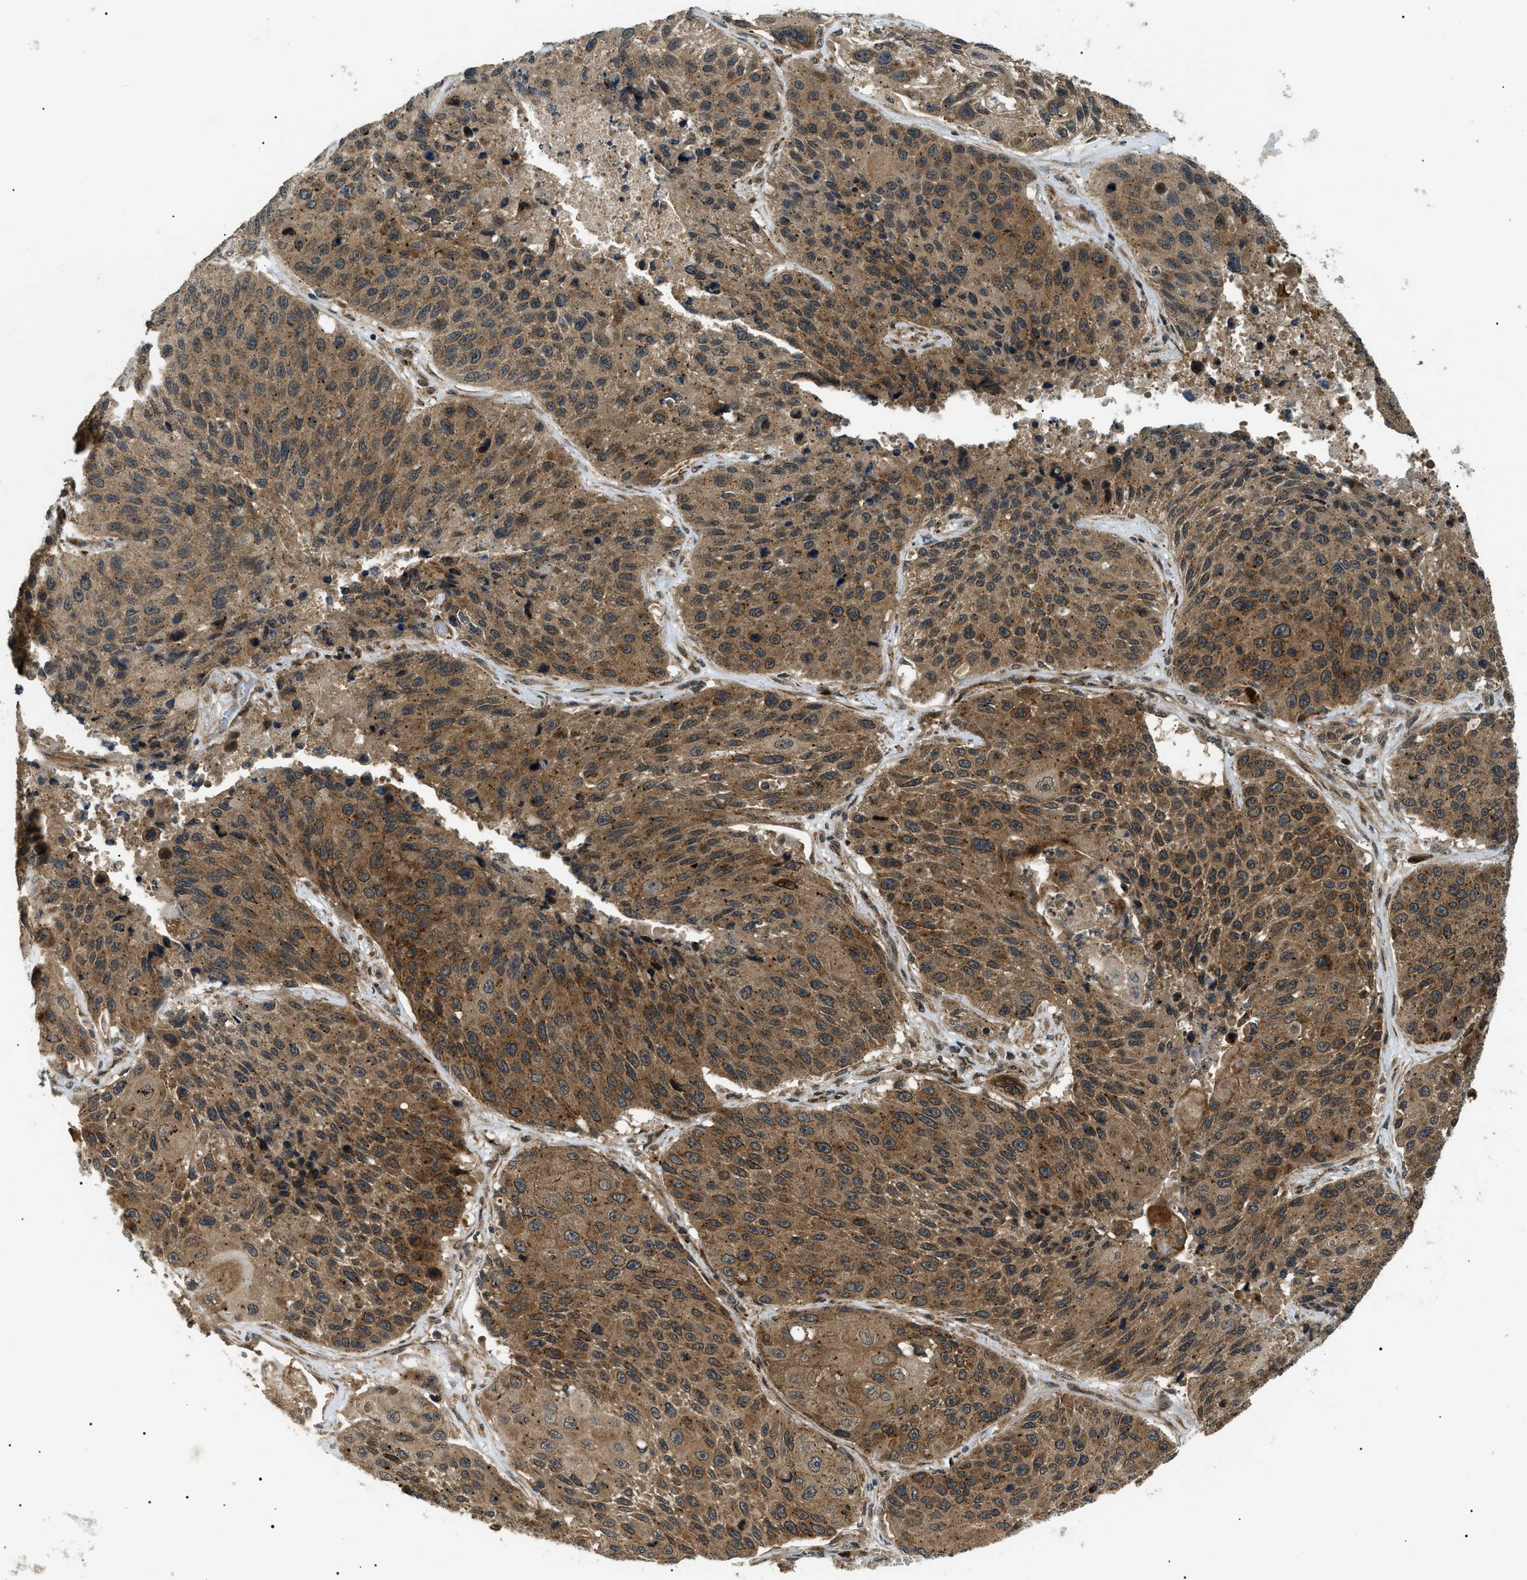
{"staining": {"intensity": "moderate", "quantity": ">75%", "location": "cytoplasmic/membranous"}, "tissue": "lung cancer", "cell_type": "Tumor cells", "image_type": "cancer", "snomed": [{"axis": "morphology", "description": "Squamous cell carcinoma, NOS"}, {"axis": "topography", "description": "Lung"}], "caption": "Immunohistochemical staining of lung squamous cell carcinoma exhibits medium levels of moderate cytoplasmic/membranous positivity in about >75% of tumor cells.", "gene": "ATP6AP1", "patient": {"sex": "male", "age": 61}}